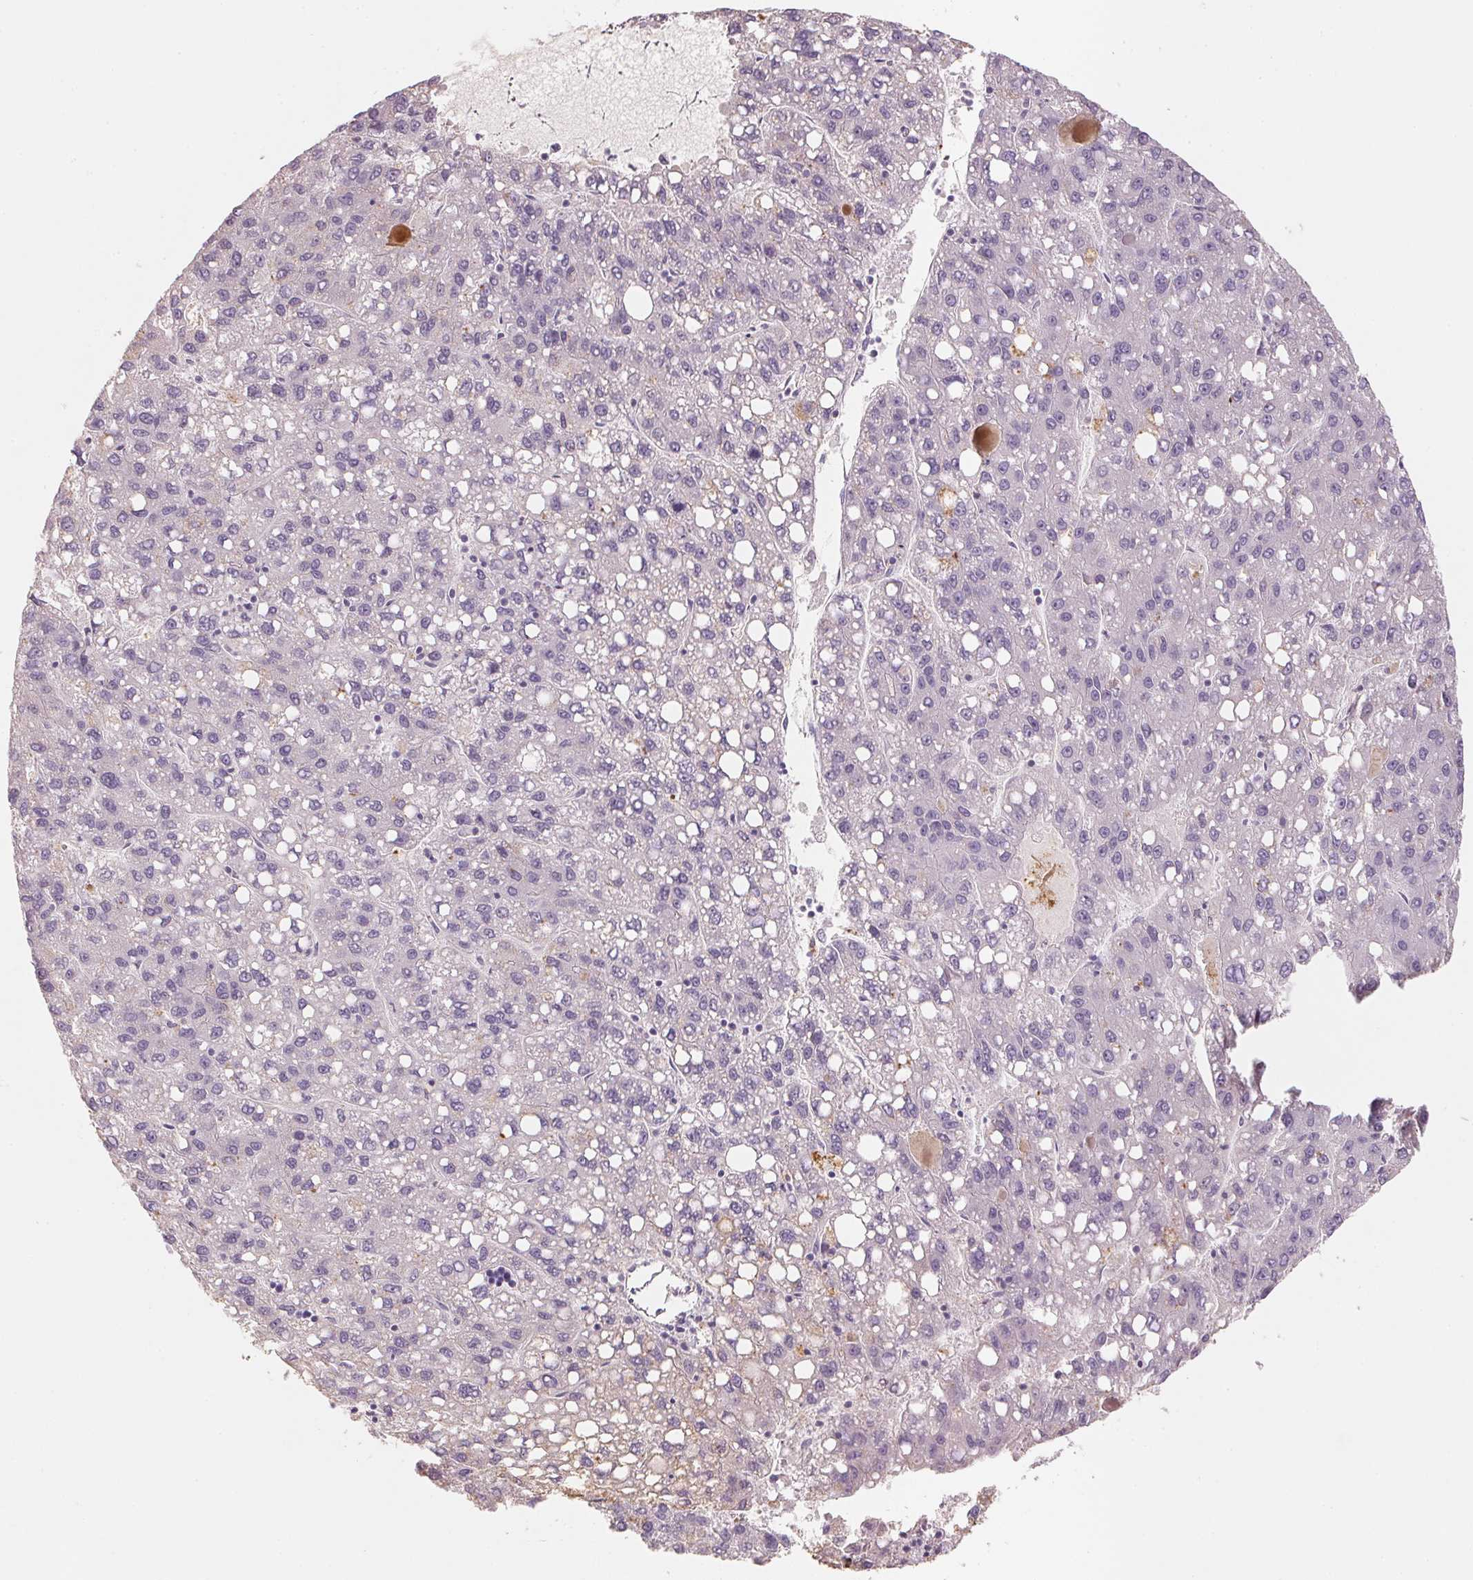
{"staining": {"intensity": "negative", "quantity": "none", "location": "none"}, "tissue": "liver cancer", "cell_type": "Tumor cells", "image_type": "cancer", "snomed": [{"axis": "morphology", "description": "Carcinoma, Hepatocellular, NOS"}, {"axis": "topography", "description": "Liver"}], "caption": "IHC image of neoplastic tissue: human liver cancer (hepatocellular carcinoma) stained with DAB (3,3'-diaminobenzidine) displays no significant protein staining in tumor cells.", "gene": "CXCL5", "patient": {"sex": "female", "age": 82}}